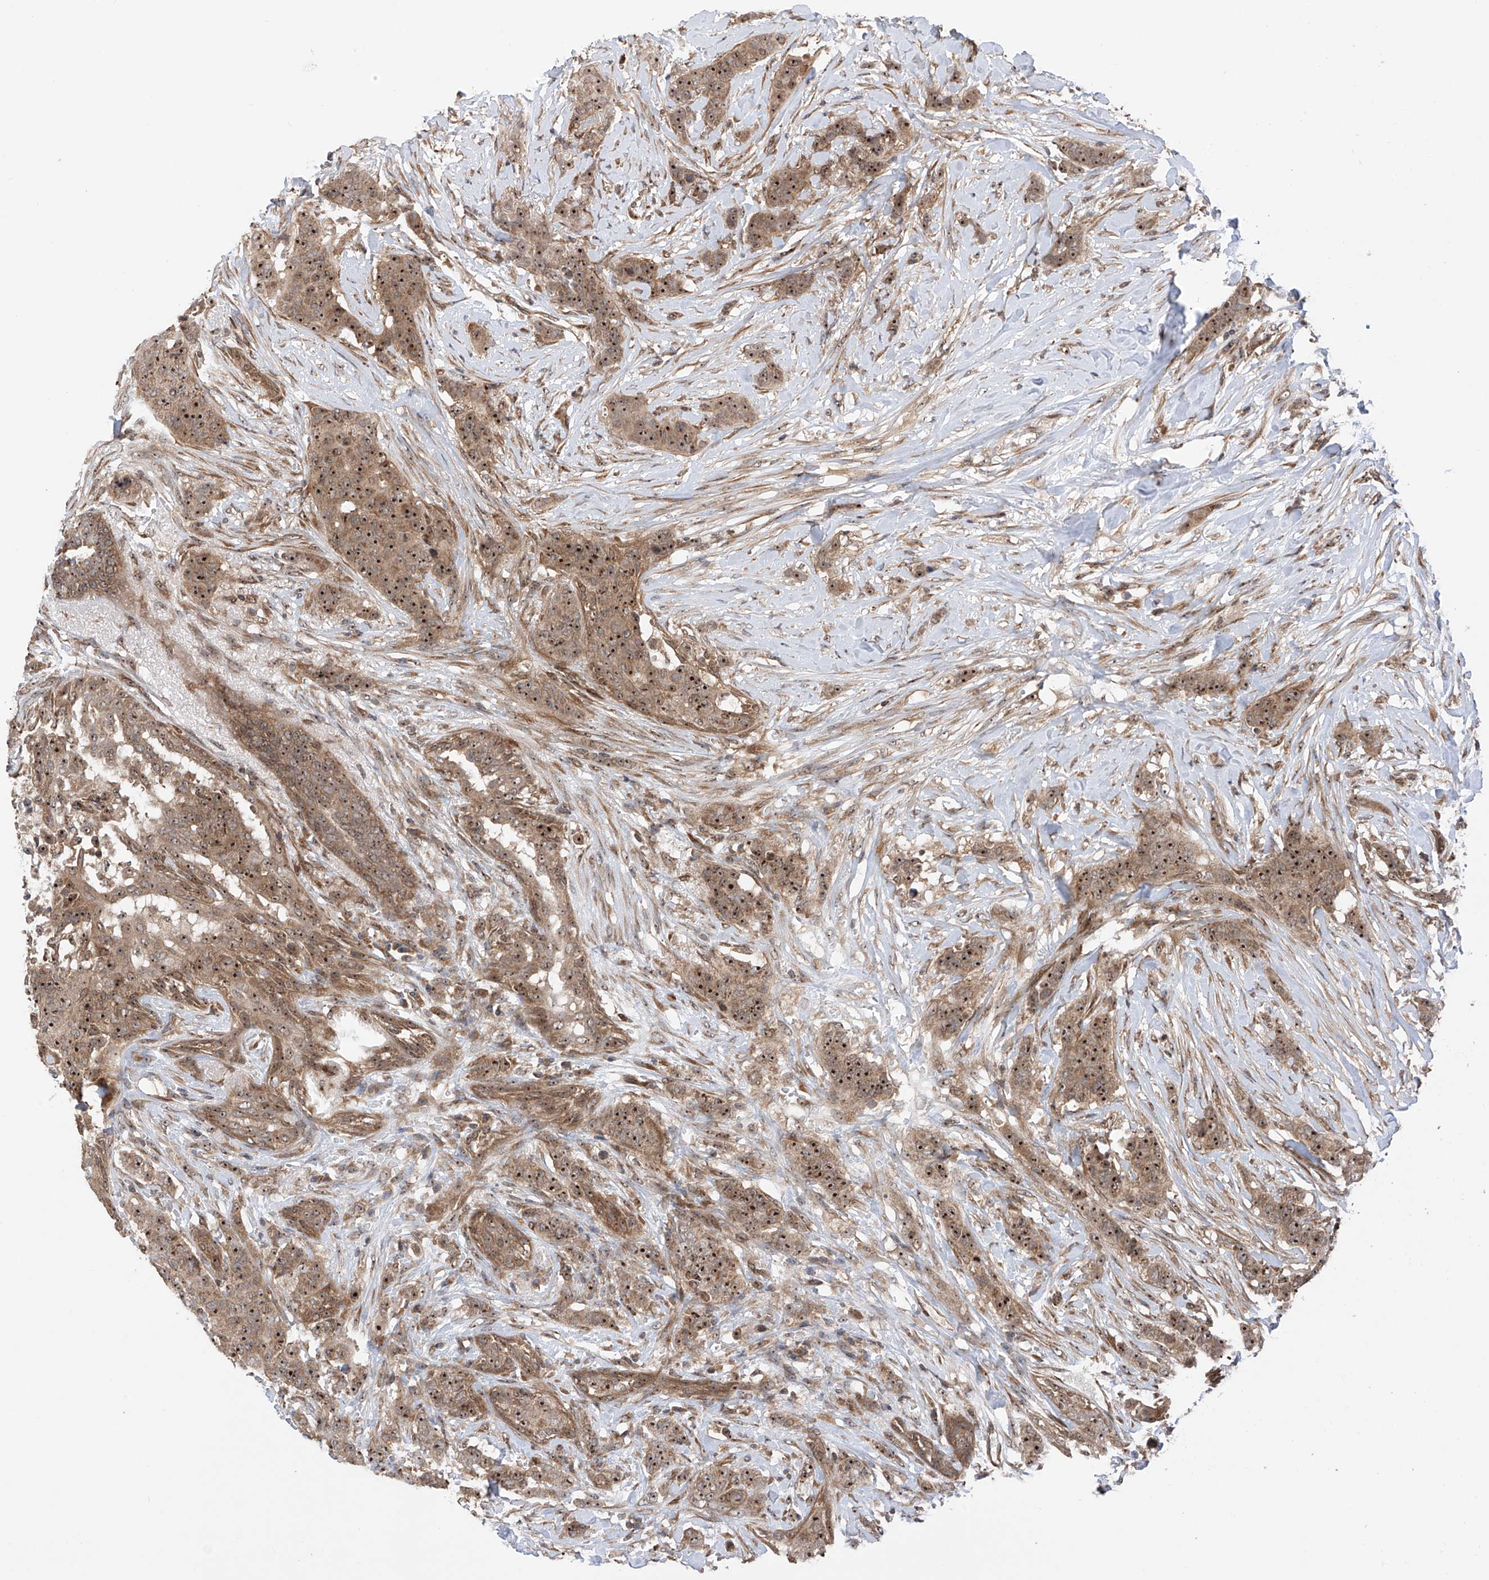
{"staining": {"intensity": "strong", "quantity": ">75%", "location": "cytoplasmic/membranous,nuclear"}, "tissue": "breast cancer", "cell_type": "Tumor cells", "image_type": "cancer", "snomed": [{"axis": "morphology", "description": "Duct carcinoma"}, {"axis": "topography", "description": "Breast"}], "caption": "High-power microscopy captured an immunohistochemistry (IHC) image of breast cancer, revealing strong cytoplasmic/membranous and nuclear staining in about >75% of tumor cells. The staining is performed using DAB (3,3'-diaminobenzidine) brown chromogen to label protein expression. The nuclei are counter-stained blue using hematoxylin.", "gene": "C1orf131", "patient": {"sex": "female", "age": 40}}